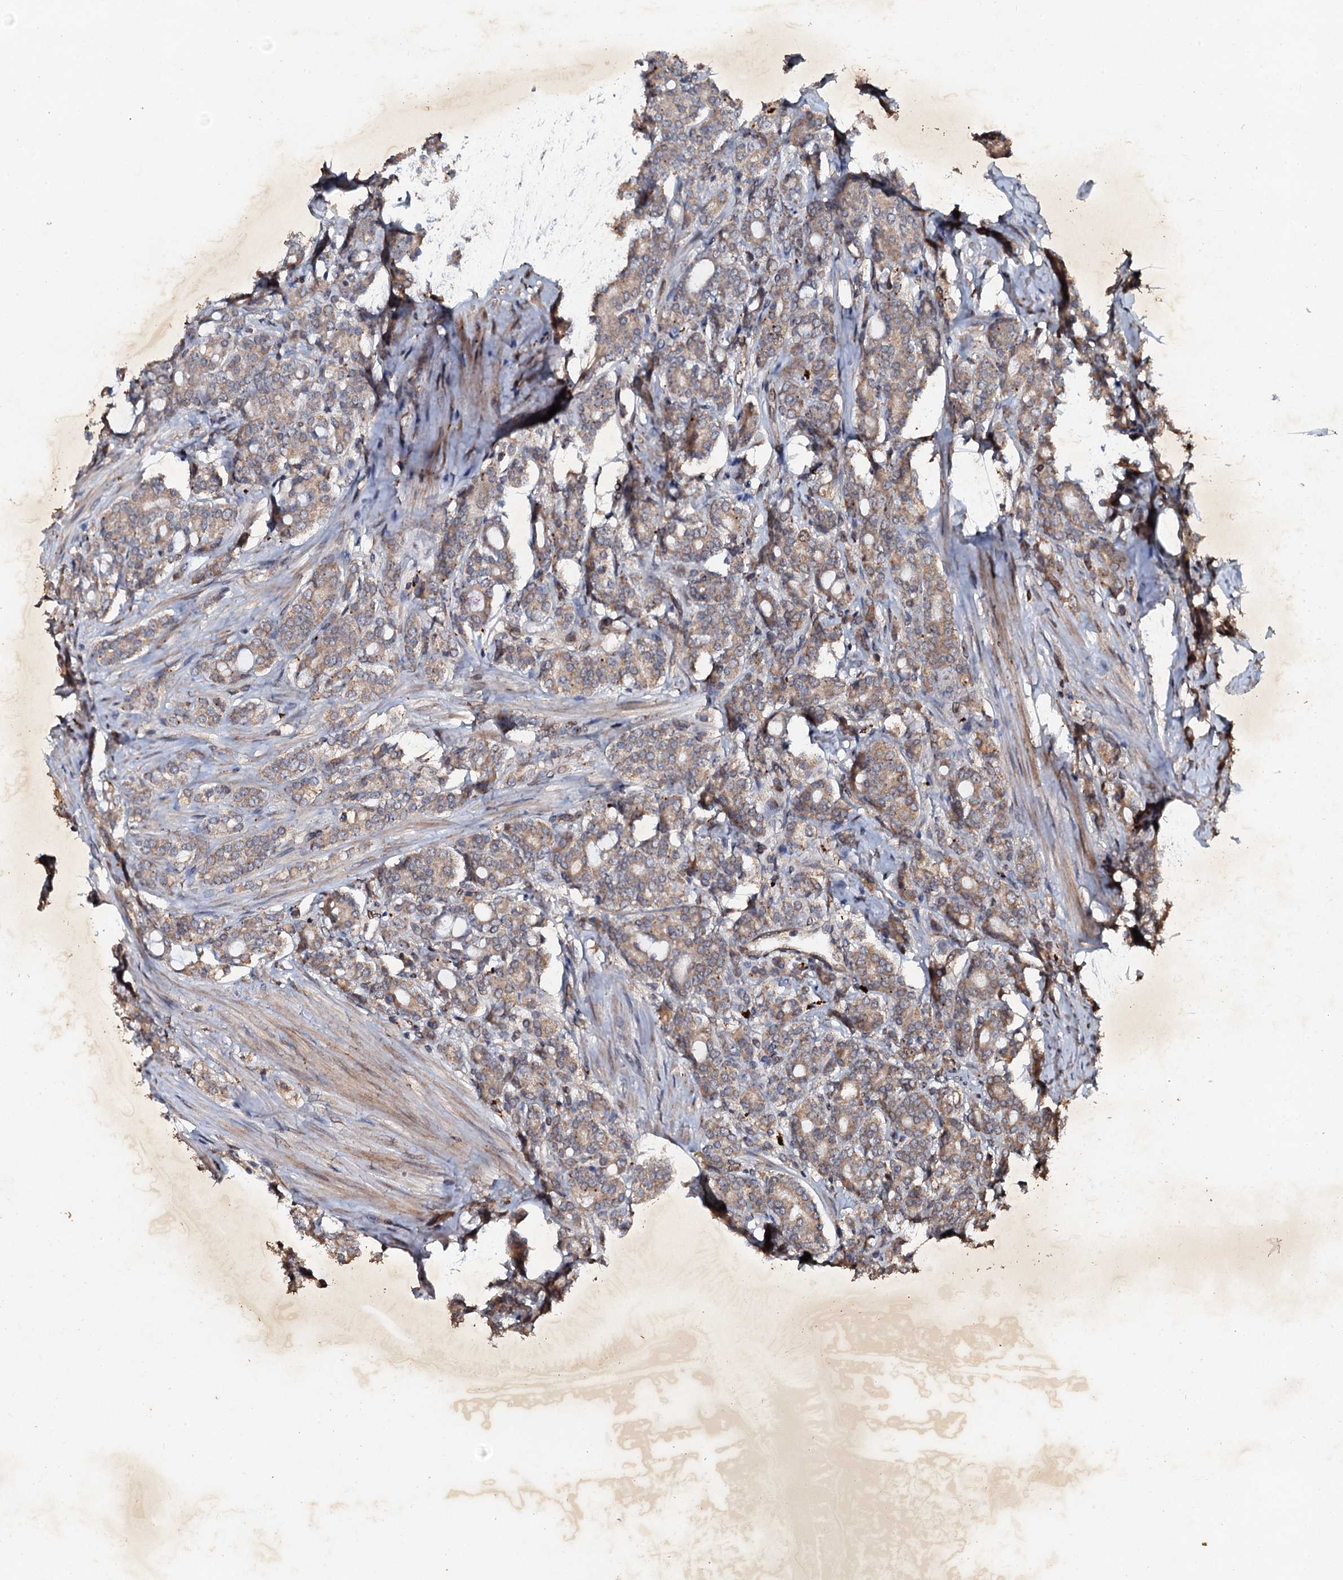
{"staining": {"intensity": "weak", "quantity": ">75%", "location": "cytoplasmic/membranous"}, "tissue": "prostate cancer", "cell_type": "Tumor cells", "image_type": "cancer", "snomed": [{"axis": "morphology", "description": "Adenocarcinoma, High grade"}, {"axis": "topography", "description": "Prostate"}], "caption": "Approximately >75% of tumor cells in human prostate cancer display weak cytoplasmic/membranous protein positivity as visualized by brown immunohistochemical staining.", "gene": "ADAMTS10", "patient": {"sex": "male", "age": 62}}